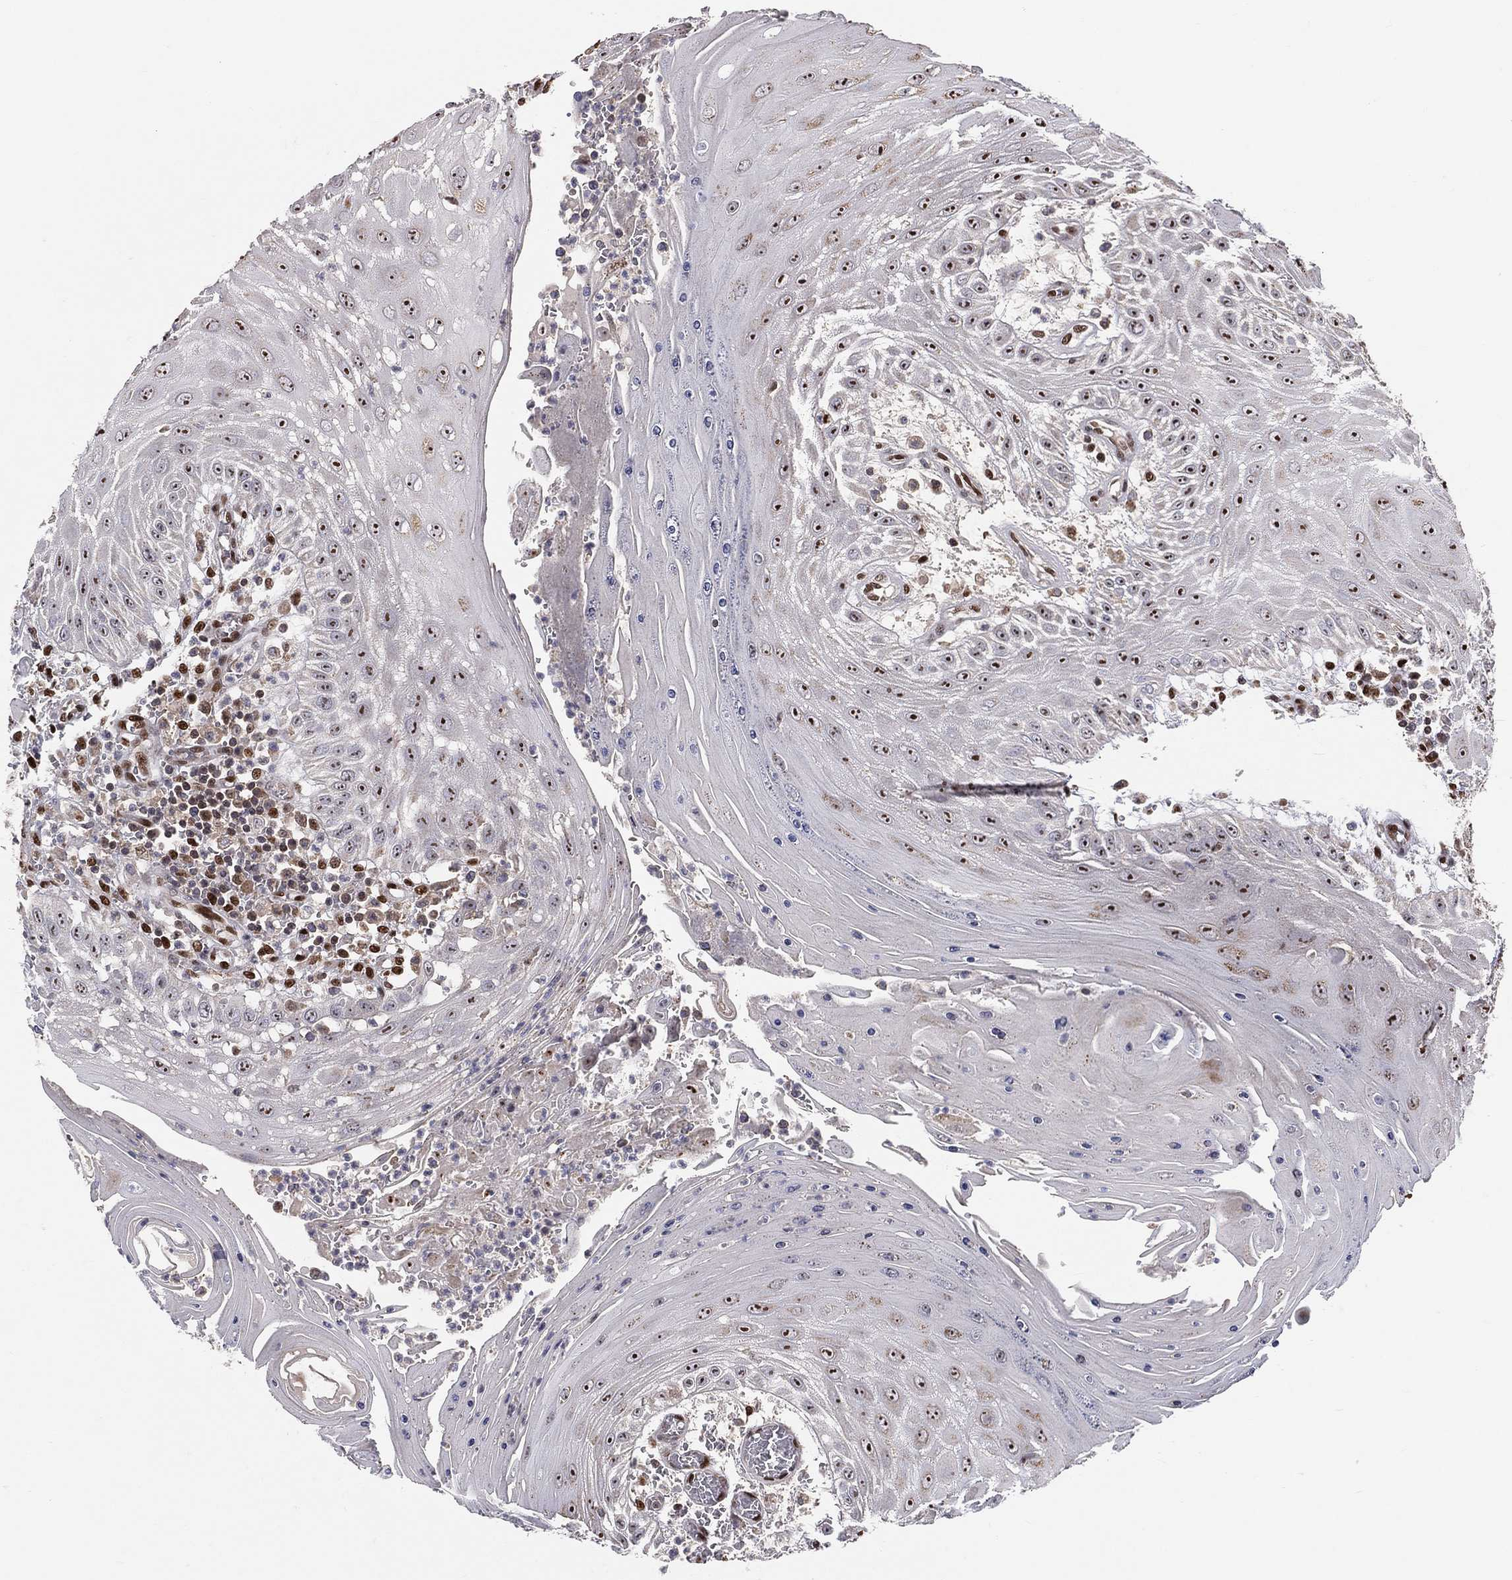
{"staining": {"intensity": "strong", "quantity": ">75%", "location": "nuclear"}, "tissue": "head and neck cancer", "cell_type": "Tumor cells", "image_type": "cancer", "snomed": [{"axis": "morphology", "description": "Squamous cell carcinoma, NOS"}, {"axis": "topography", "description": "Oral tissue"}, {"axis": "topography", "description": "Head-Neck"}], "caption": "The photomicrograph exhibits a brown stain indicating the presence of a protein in the nuclear of tumor cells in head and neck cancer (squamous cell carcinoma).", "gene": "ZEB1", "patient": {"sex": "male", "age": 58}}